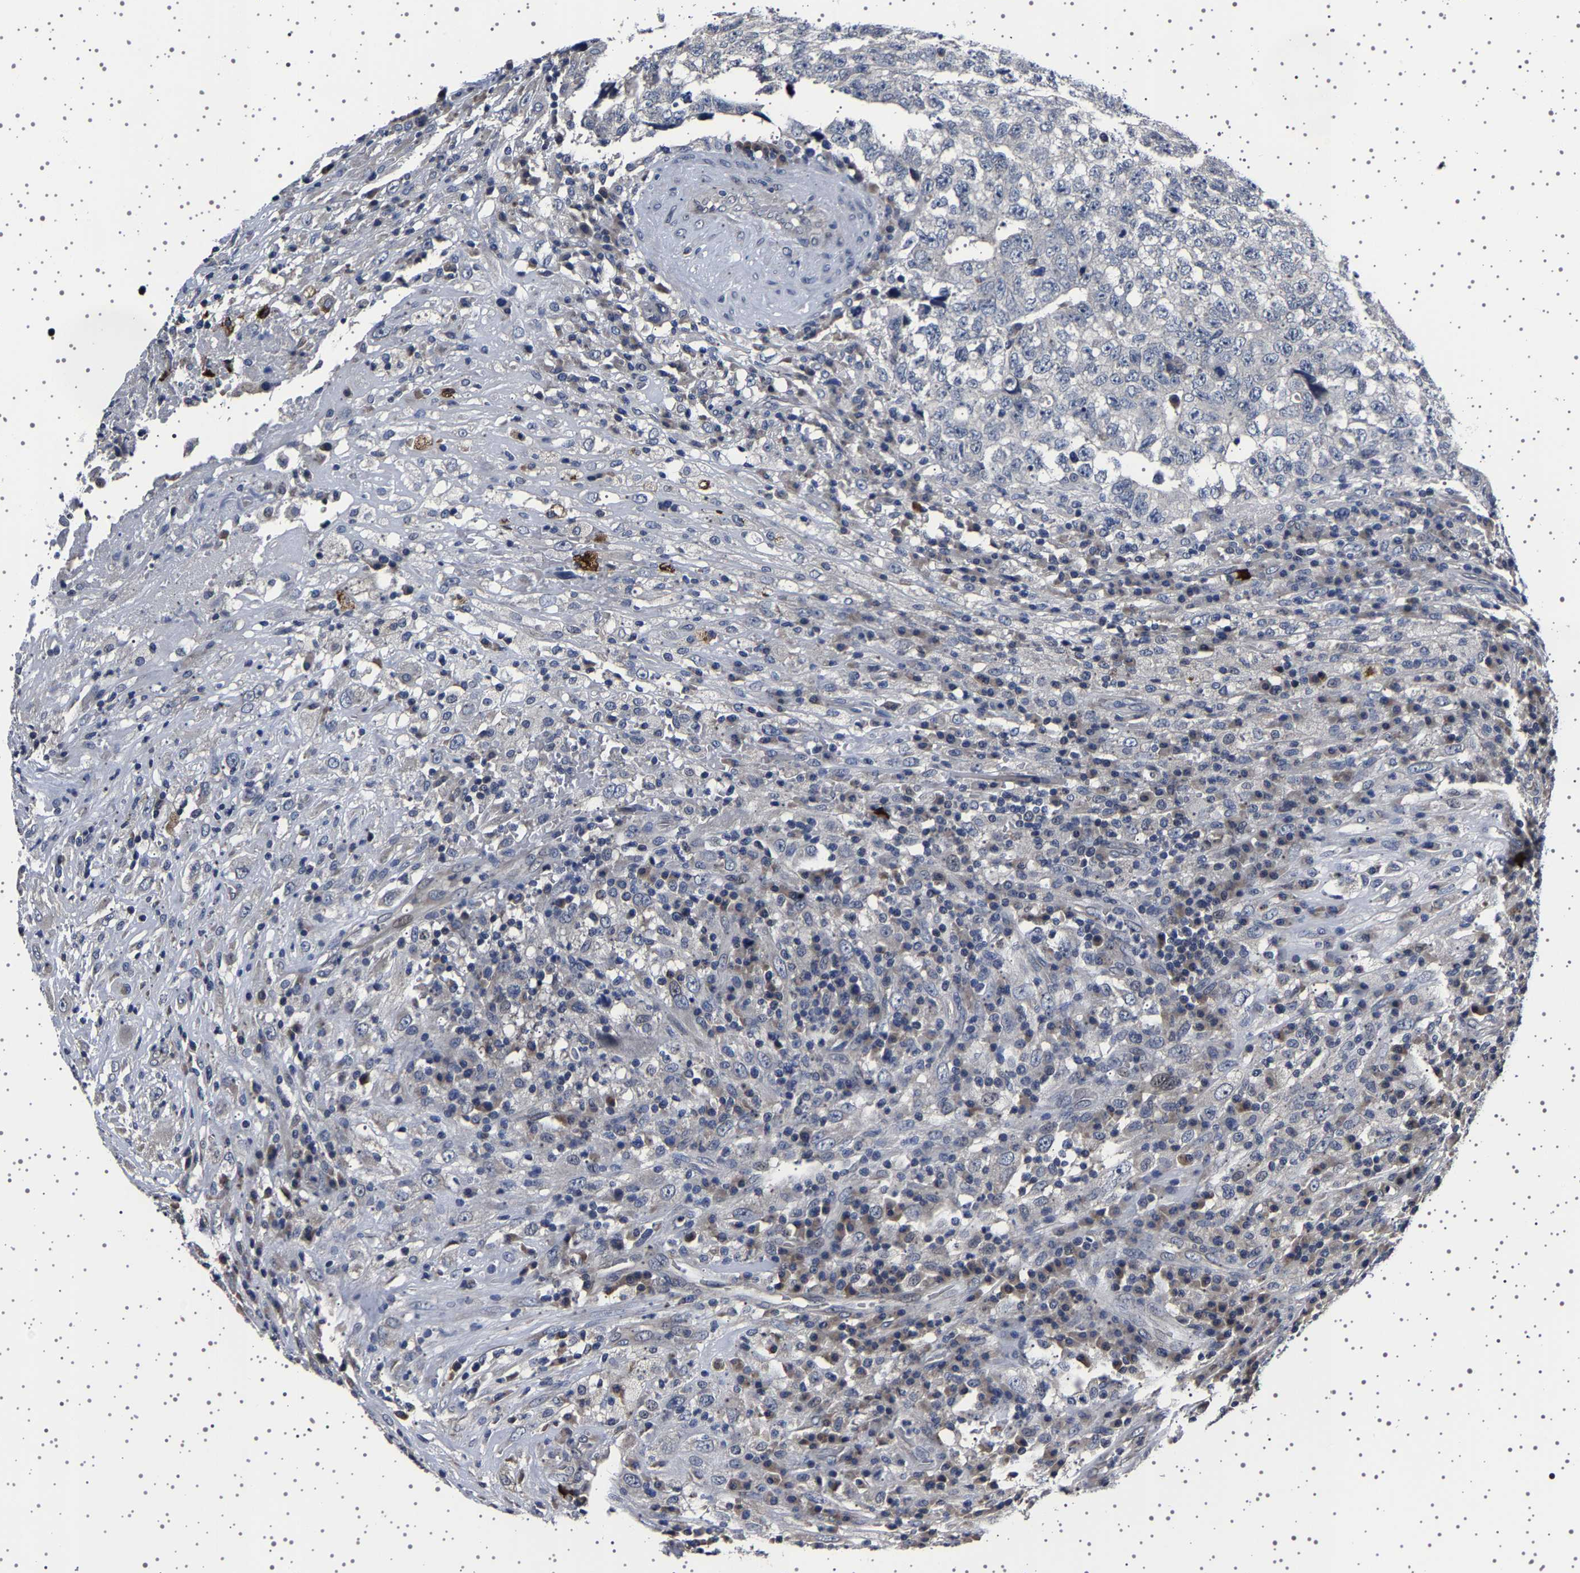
{"staining": {"intensity": "negative", "quantity": "none", "location": "none"}, "tissue": "testis cancer", "cell_type": "Tumor cells", "image_type": "cancer", "snomed": [{"axis": "morphology", "description": "Necrosis, NOS"}, {"axis": "morphology", "description": "Carcinoma, Embryonal, NOS"}, {"axis": "topography", "description": "Testis"}], "caption": "Human embryonal carcinoma (testis) stained for a protein using immunohistochemistry shows no positivity in tumor cells.", "gene": "IL10RB", "patient": {"sex": "male", "age": 19}}